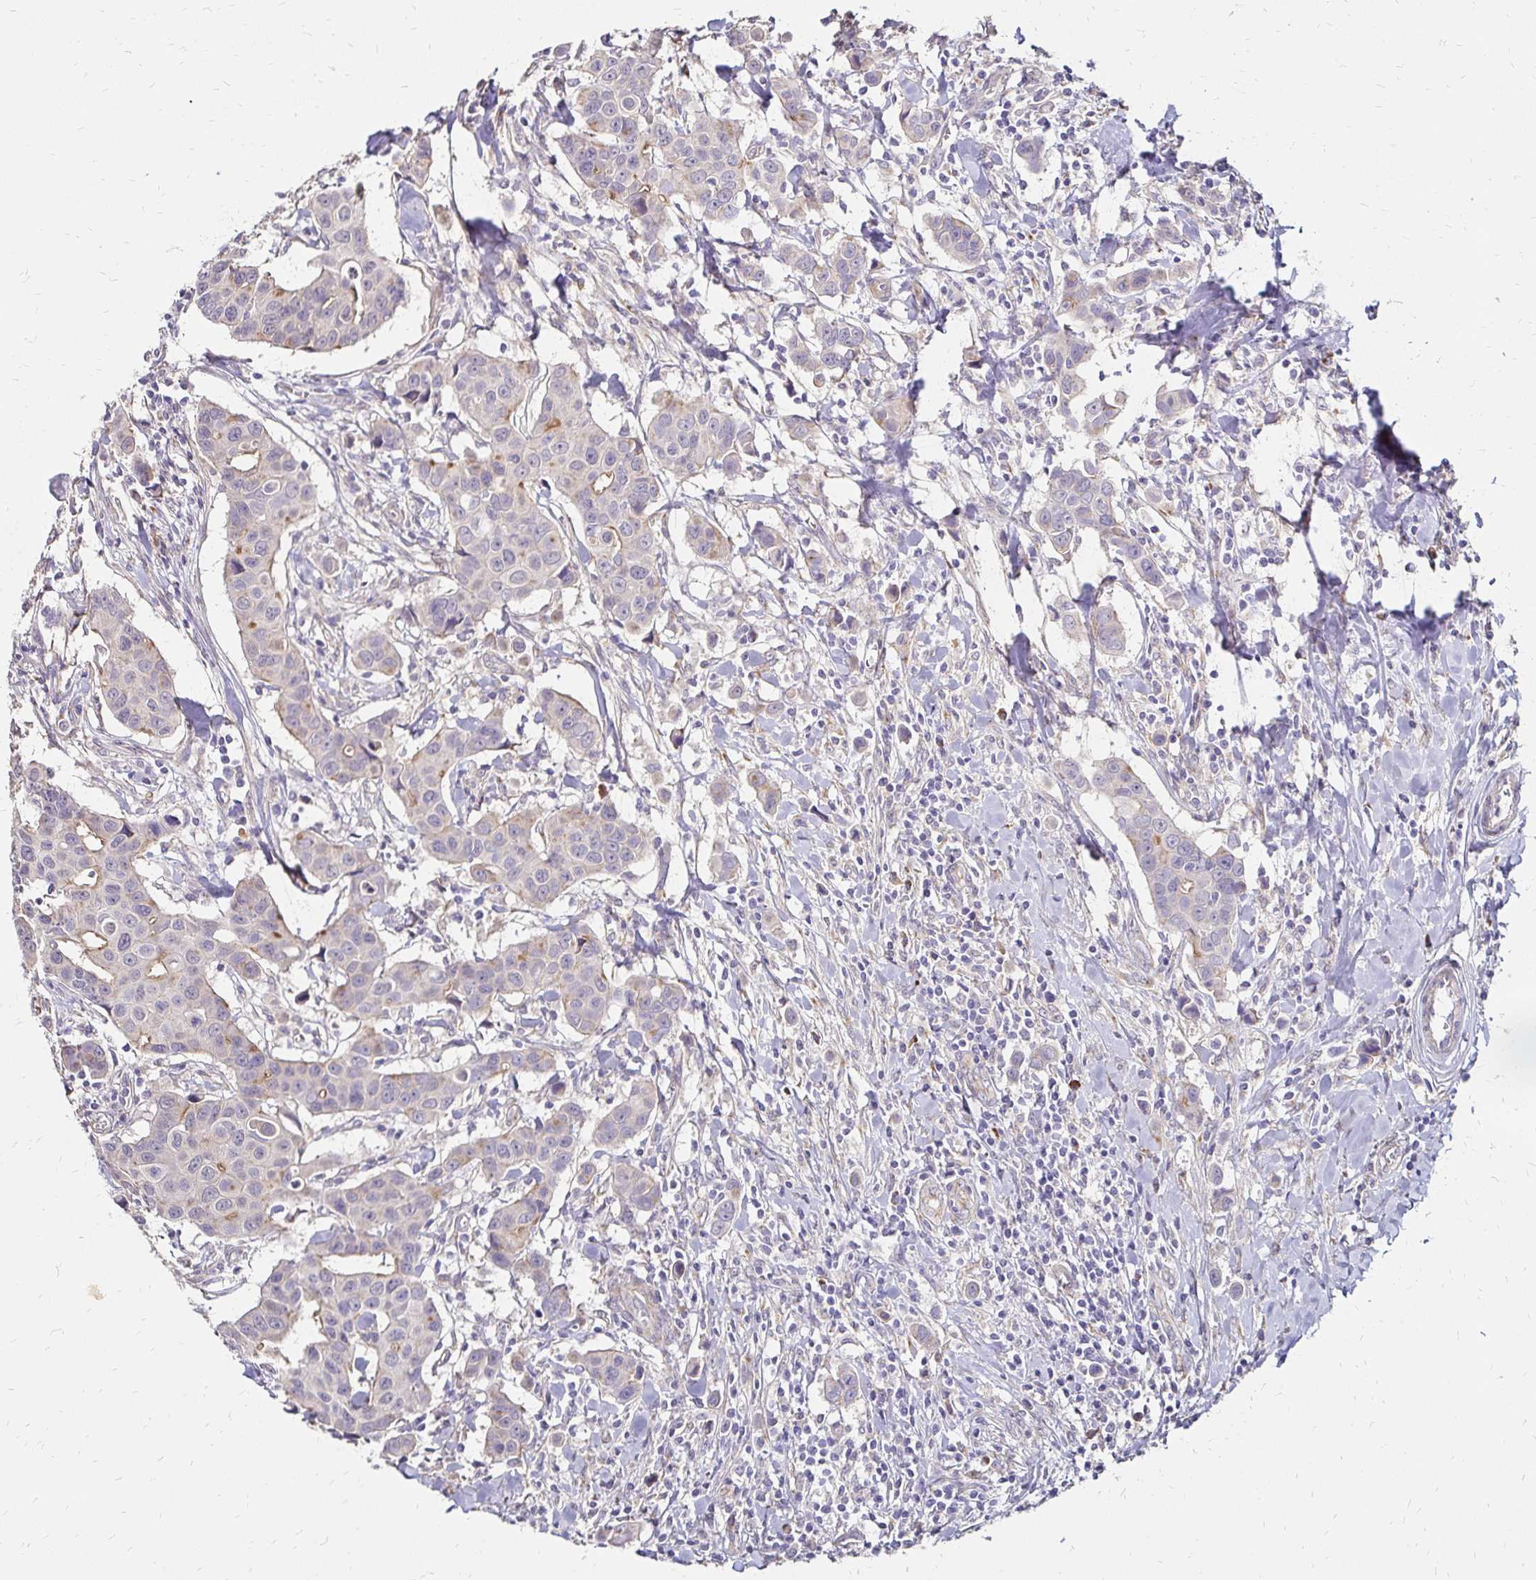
{"staining": {"intensity": "weak", "quantity": "<25%", "location": "cytoplasmic/membranous"}, "tissue": "breast cancer", "cell_type": "Tumor cells", "image_type": "cancer", "snomed": [{"axis": "morphology", "description": "Duct carcinoma"}, {"axis": "topography", "description": "Breast"}], "caption": "Immunohistochemistry (IHC) of breast cancer shows no staining in tumor cells.", "gene": "PRIMA1", "patient": {"sex": "female", "age": 24}}